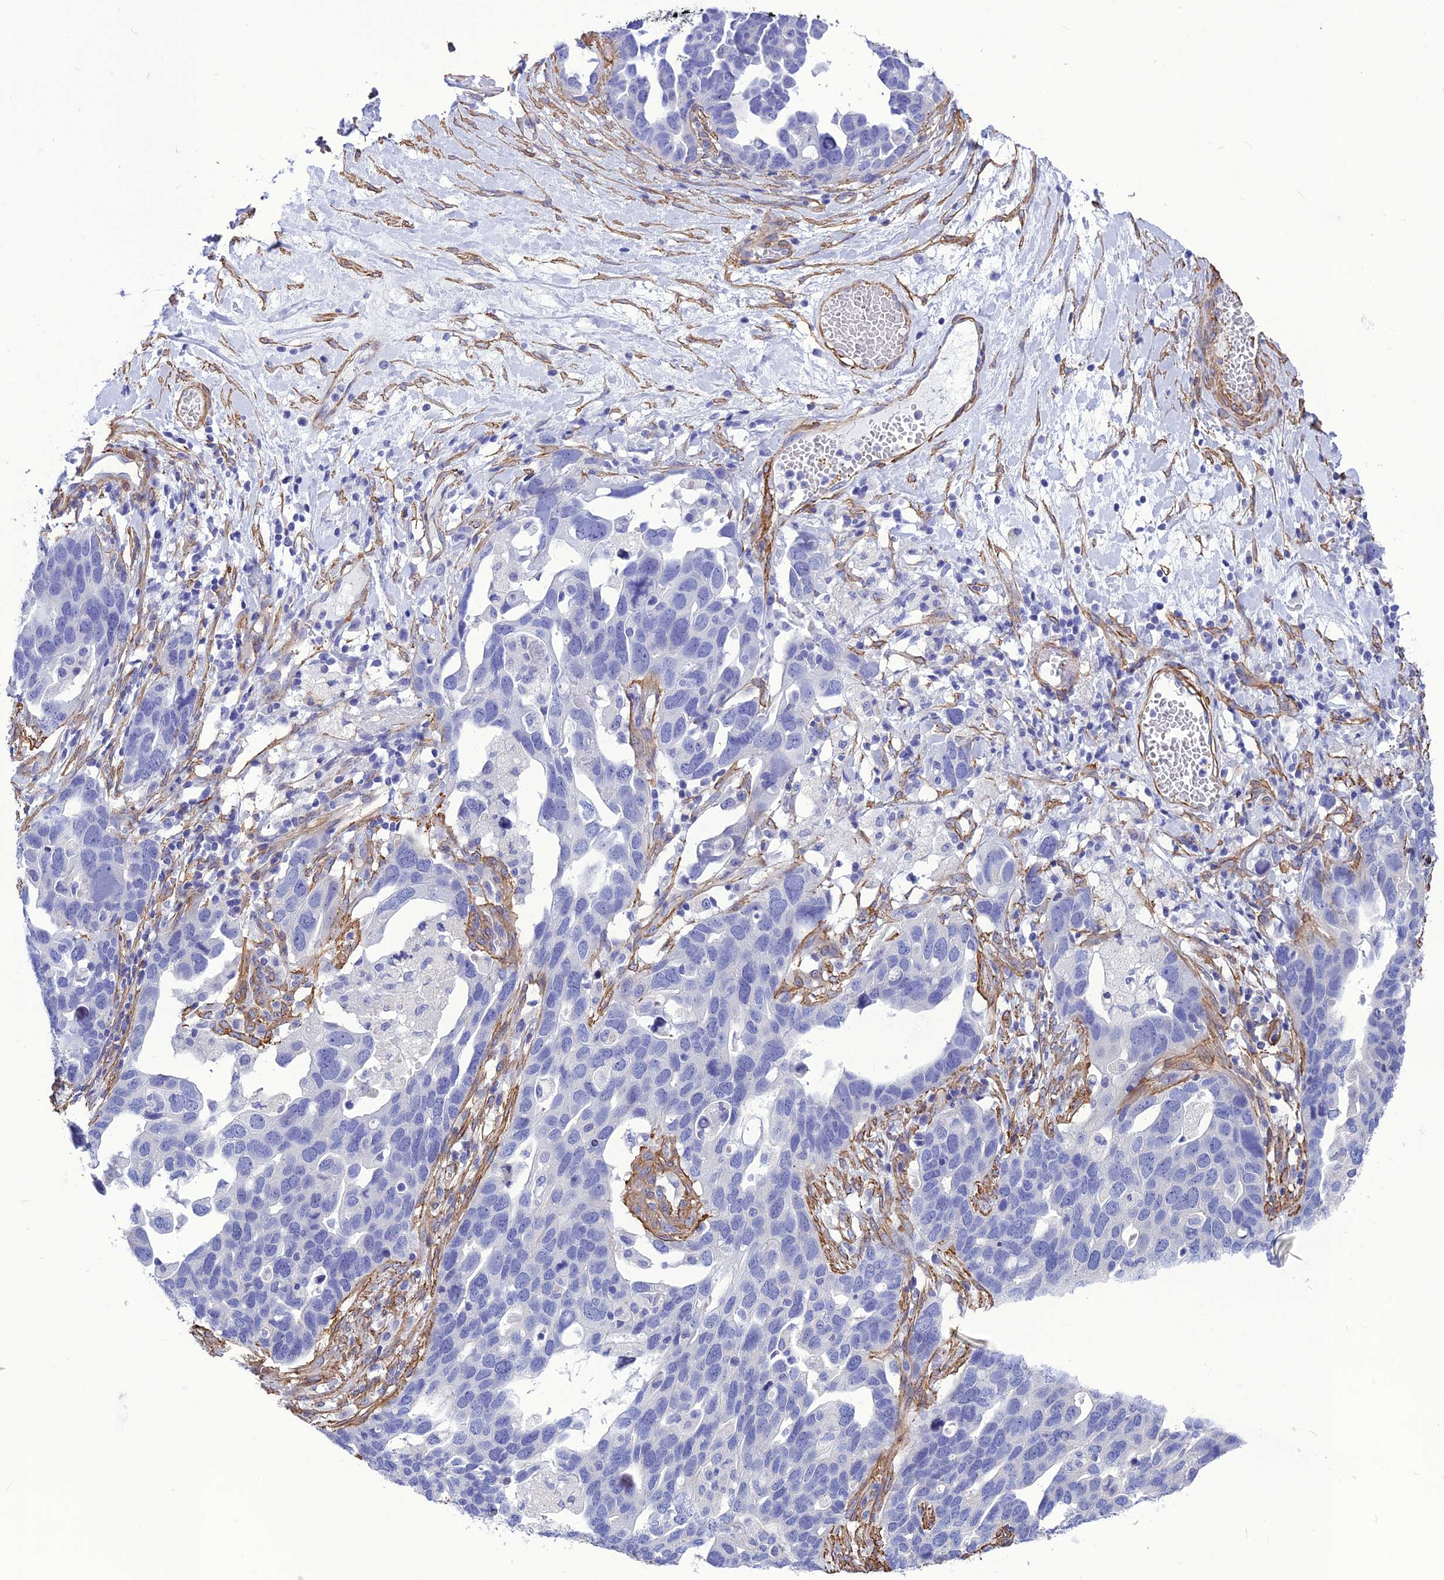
{"staining": {"intensity": "negative", "quantity": "none", "location": "none"}, "tissue": "ovarian cancer", "cell_type": "Tumor cells", "image_type": "cancer", "snomed": [{"axis": "morphology", "description": "Cystadenocarcinoma, serous, NOS"}, {"axis": "topography", "description": "Ovary"}], "caption": "An IHC histopathology image of ovarian cancer is shown. There is no staining in tumor cells of ovarian cancer. (Immunohistochemistry (ihc), brightfield microscopy, high magnification).", "gene": "NKD1", "patient": {"sex": "female", "age": 54}}